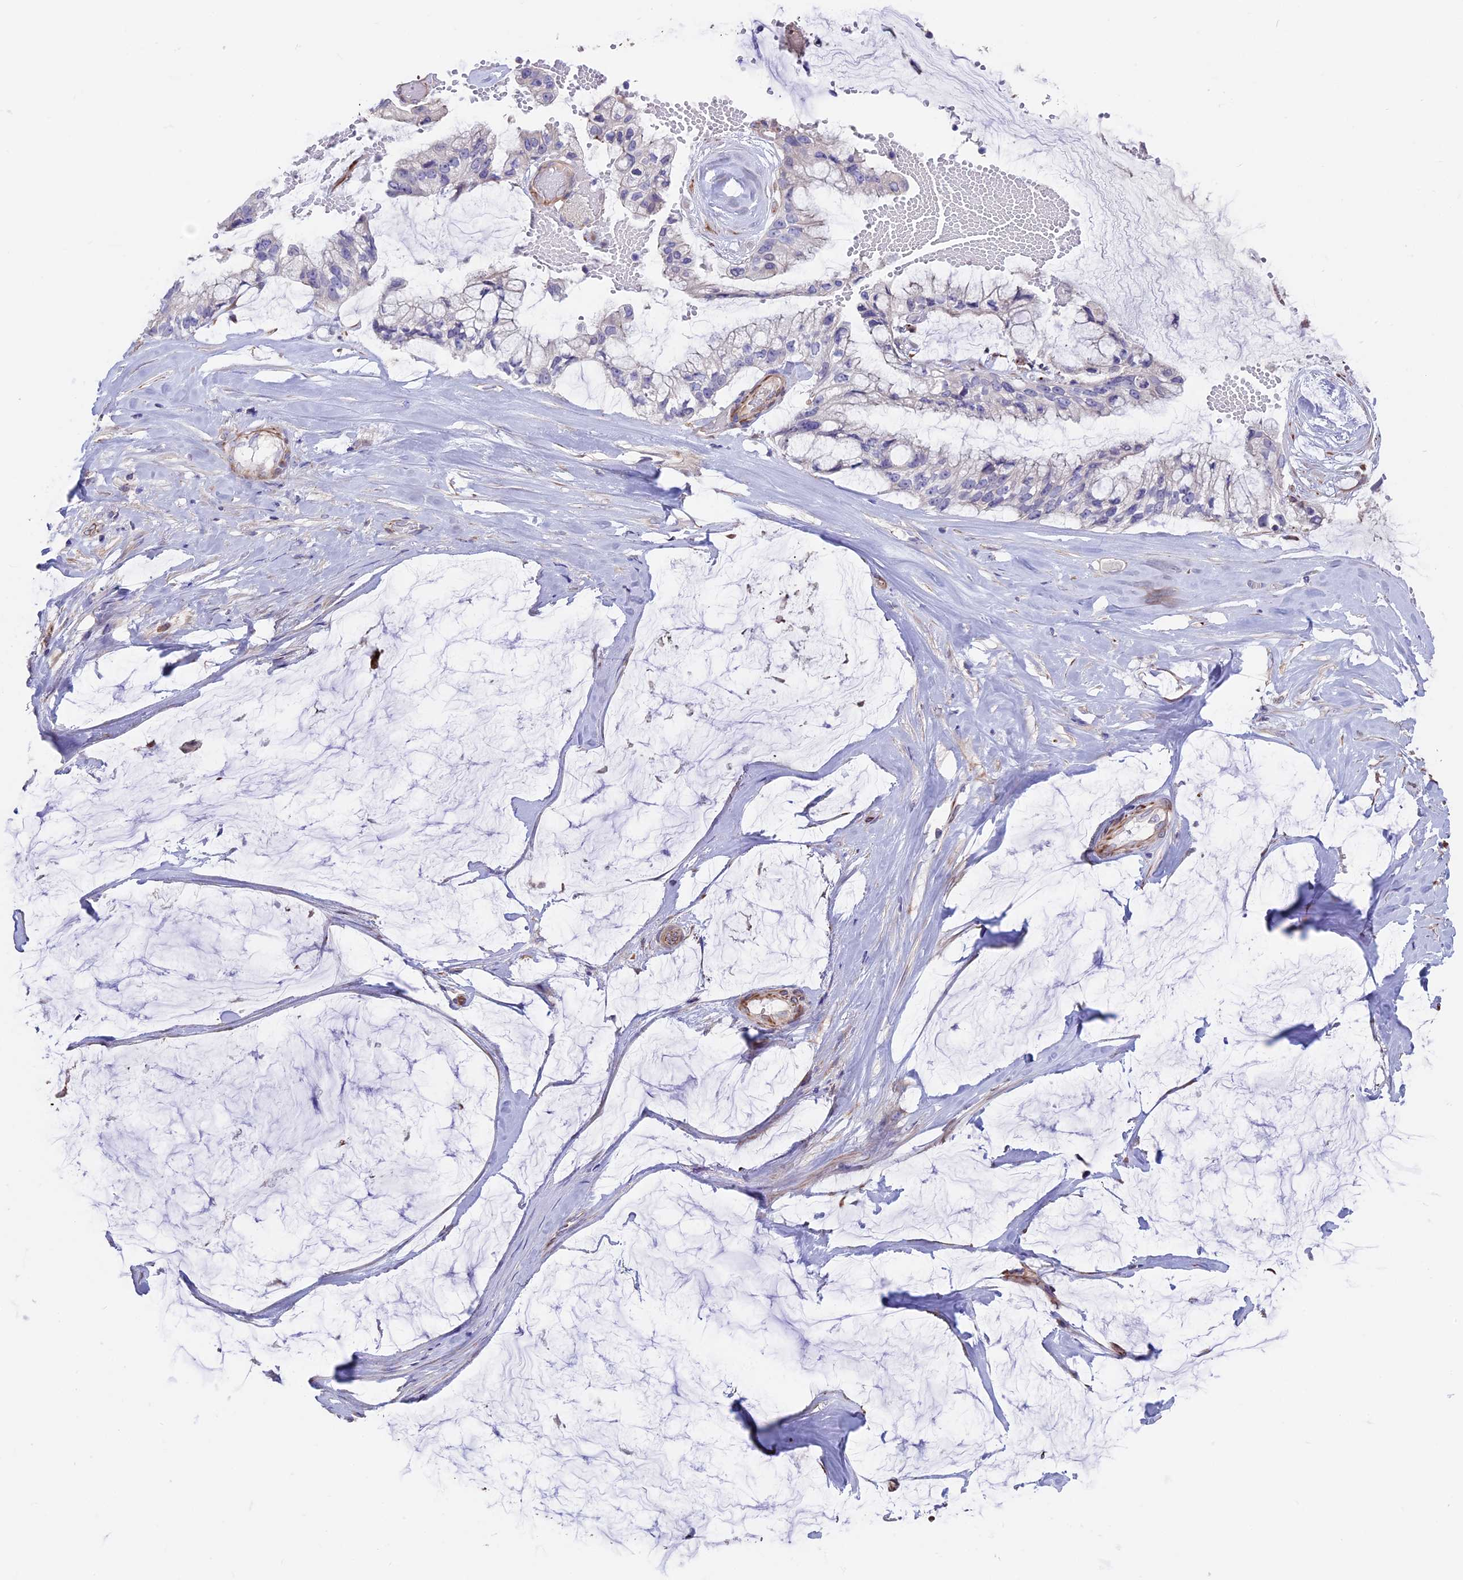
{"staining": {"intensity": "negative", "quantity": "none", "location": "none"}, "tissue": "ovarian cancer", "cell_type": "Tumor cells", "image_type": "cancer", "snomed": [{"axis": "morphology", "description": "Cystadenocarcinoma, mucinous, NOS"}, {"axis": "topography", "description": "Ovary"}], "caption": "IHC photomicrograph of neoplastic tissue: ovarian mucinous cystadenocarcinoma stained with DAB (3,3'-diaminobenzidine) demonstrates no significant protein positivity in tumor cells. The staining is performed using DAB (3,3'-diaminobenzidine) brown chromogen with nuclei counter-stained in using hematoxylin.", "gene": "SEH1L", "patient": {"sex": "female", "age": 39}}